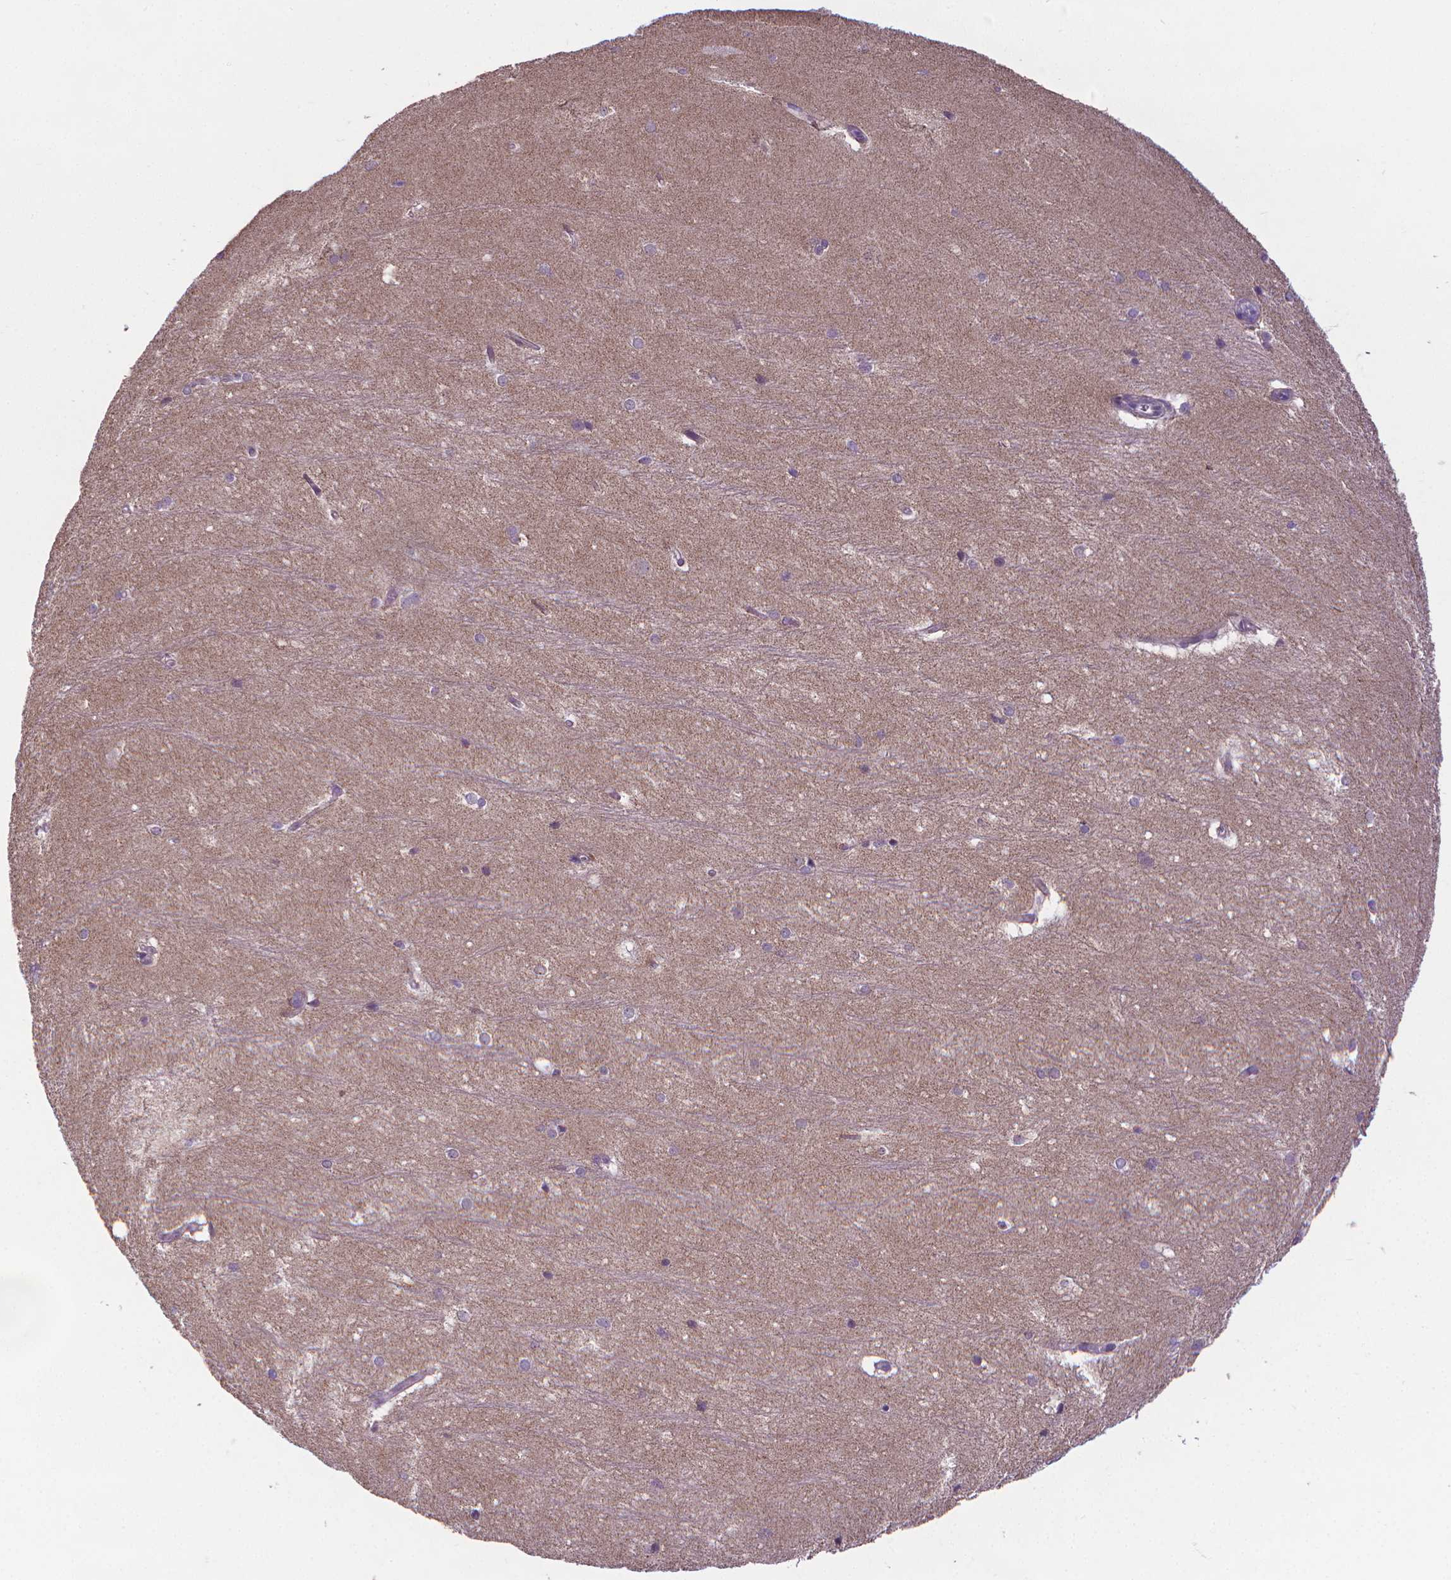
{"staining": {"intensity": "negative", "quantity": "none", "location": "none"}, "tissue": "hippocampus", "cell_type": "Glial cells", "image_type": "normal", "snomed": [{"axis": "morphology", "description": "Normal tissue, NOS"}, {"axis": "topography", "description": "Cerebral cortex"}, {"axis": "topography", "description": "Hippocampus"}], "caption": "Hippocampus was stained to show a protein in brown. There is no significant staining in glial cells. (Brightfield microscopy of DAB (3,3'-diaminobenzidine) IHC at high magnification).", "gene": "GPR63", "patient": {"sex": "female", "age": 19}}